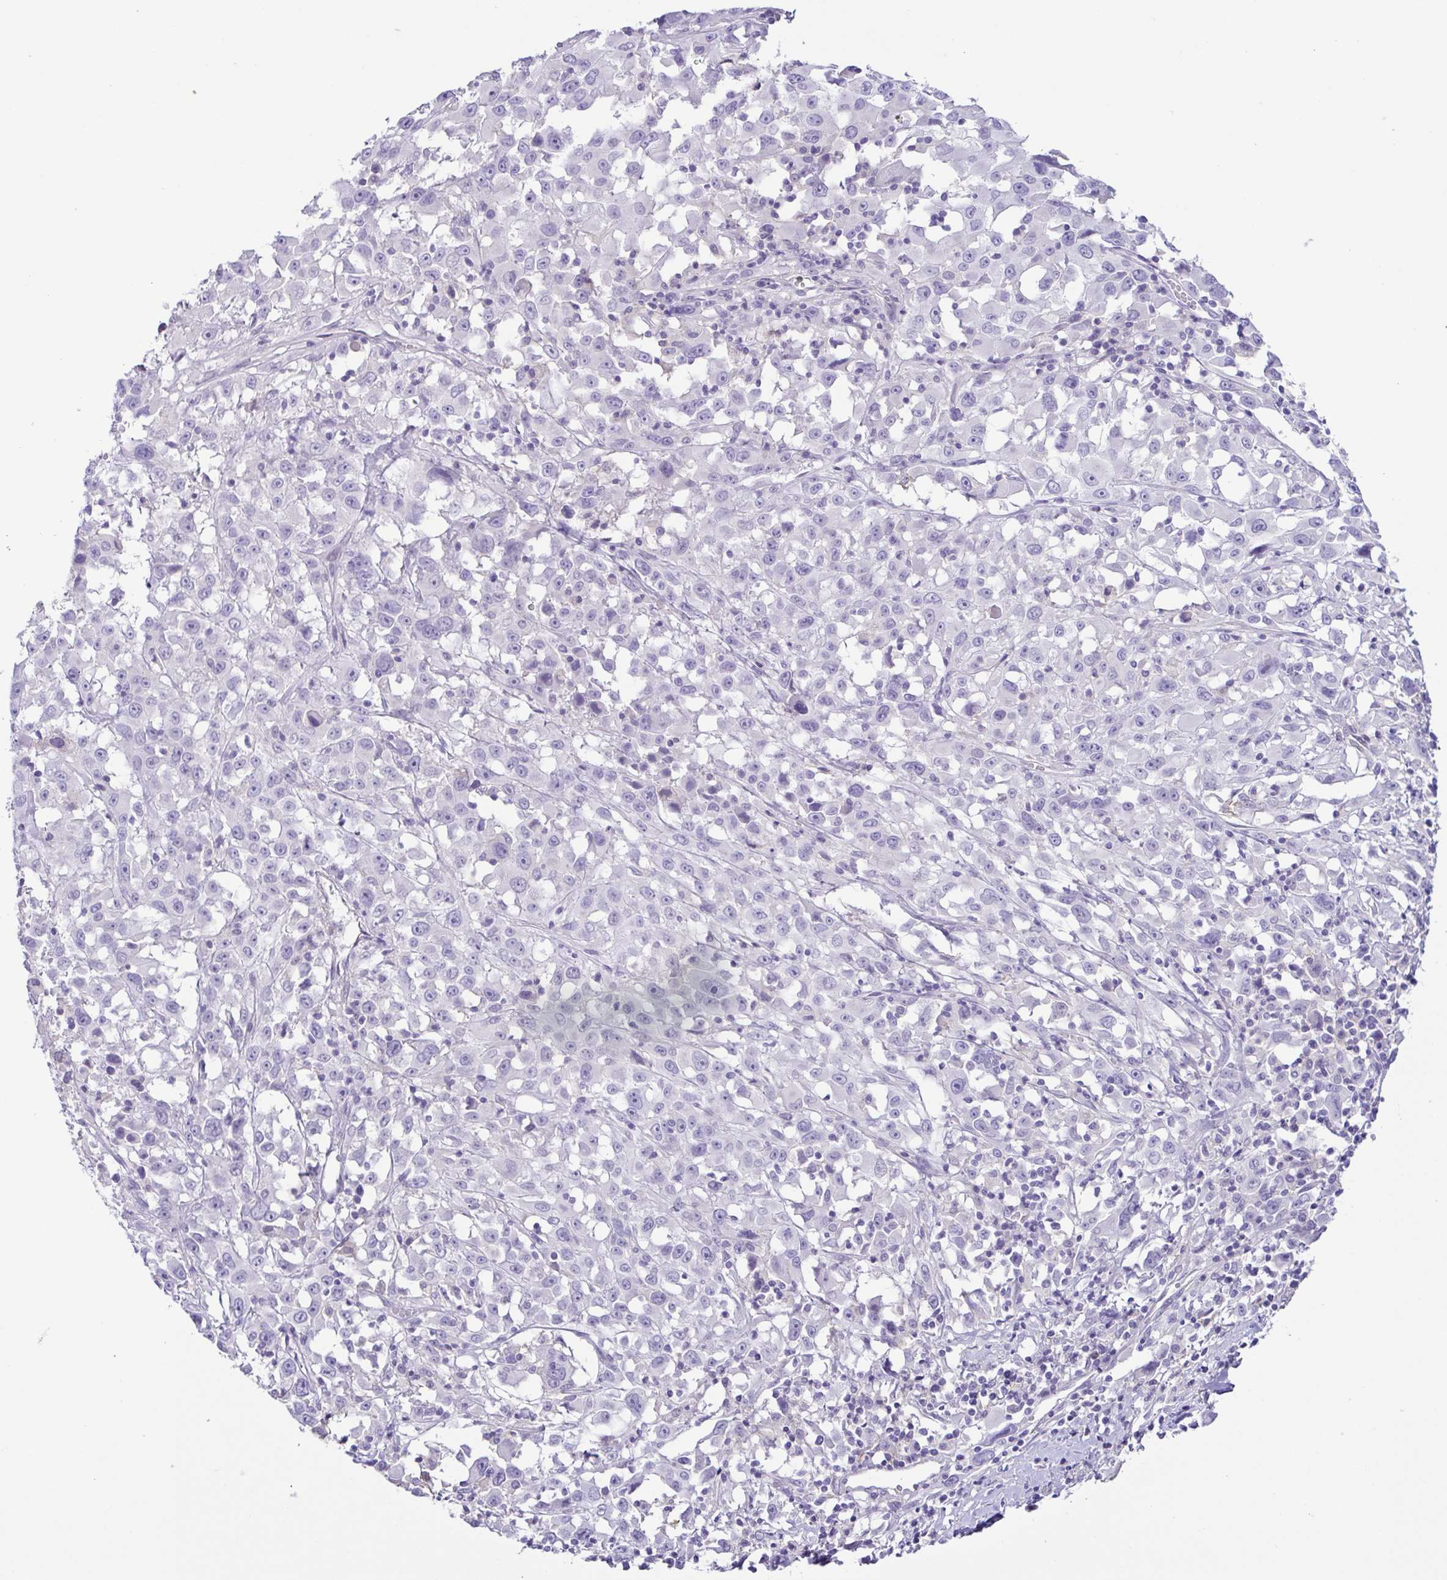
{"staining": {"intensity": "negative", "quantity": "none", "location": "none"}, "tissue": "melanoma", "cell_type": "Tumor cells", "image_type": "cancer", "snomed": [{"axis": "morphology", "description": "Malignant melanoma, Metastatic site"}, {"axis": "topography", "description": "Soft tissue"}], "caption": "This is an immunohistochemistry micrograph of malignant melanoma (metastatic site). There is no staining in tumor cells.", "gene": "TERT", "patient": {"sex": "male", "age": 50}}